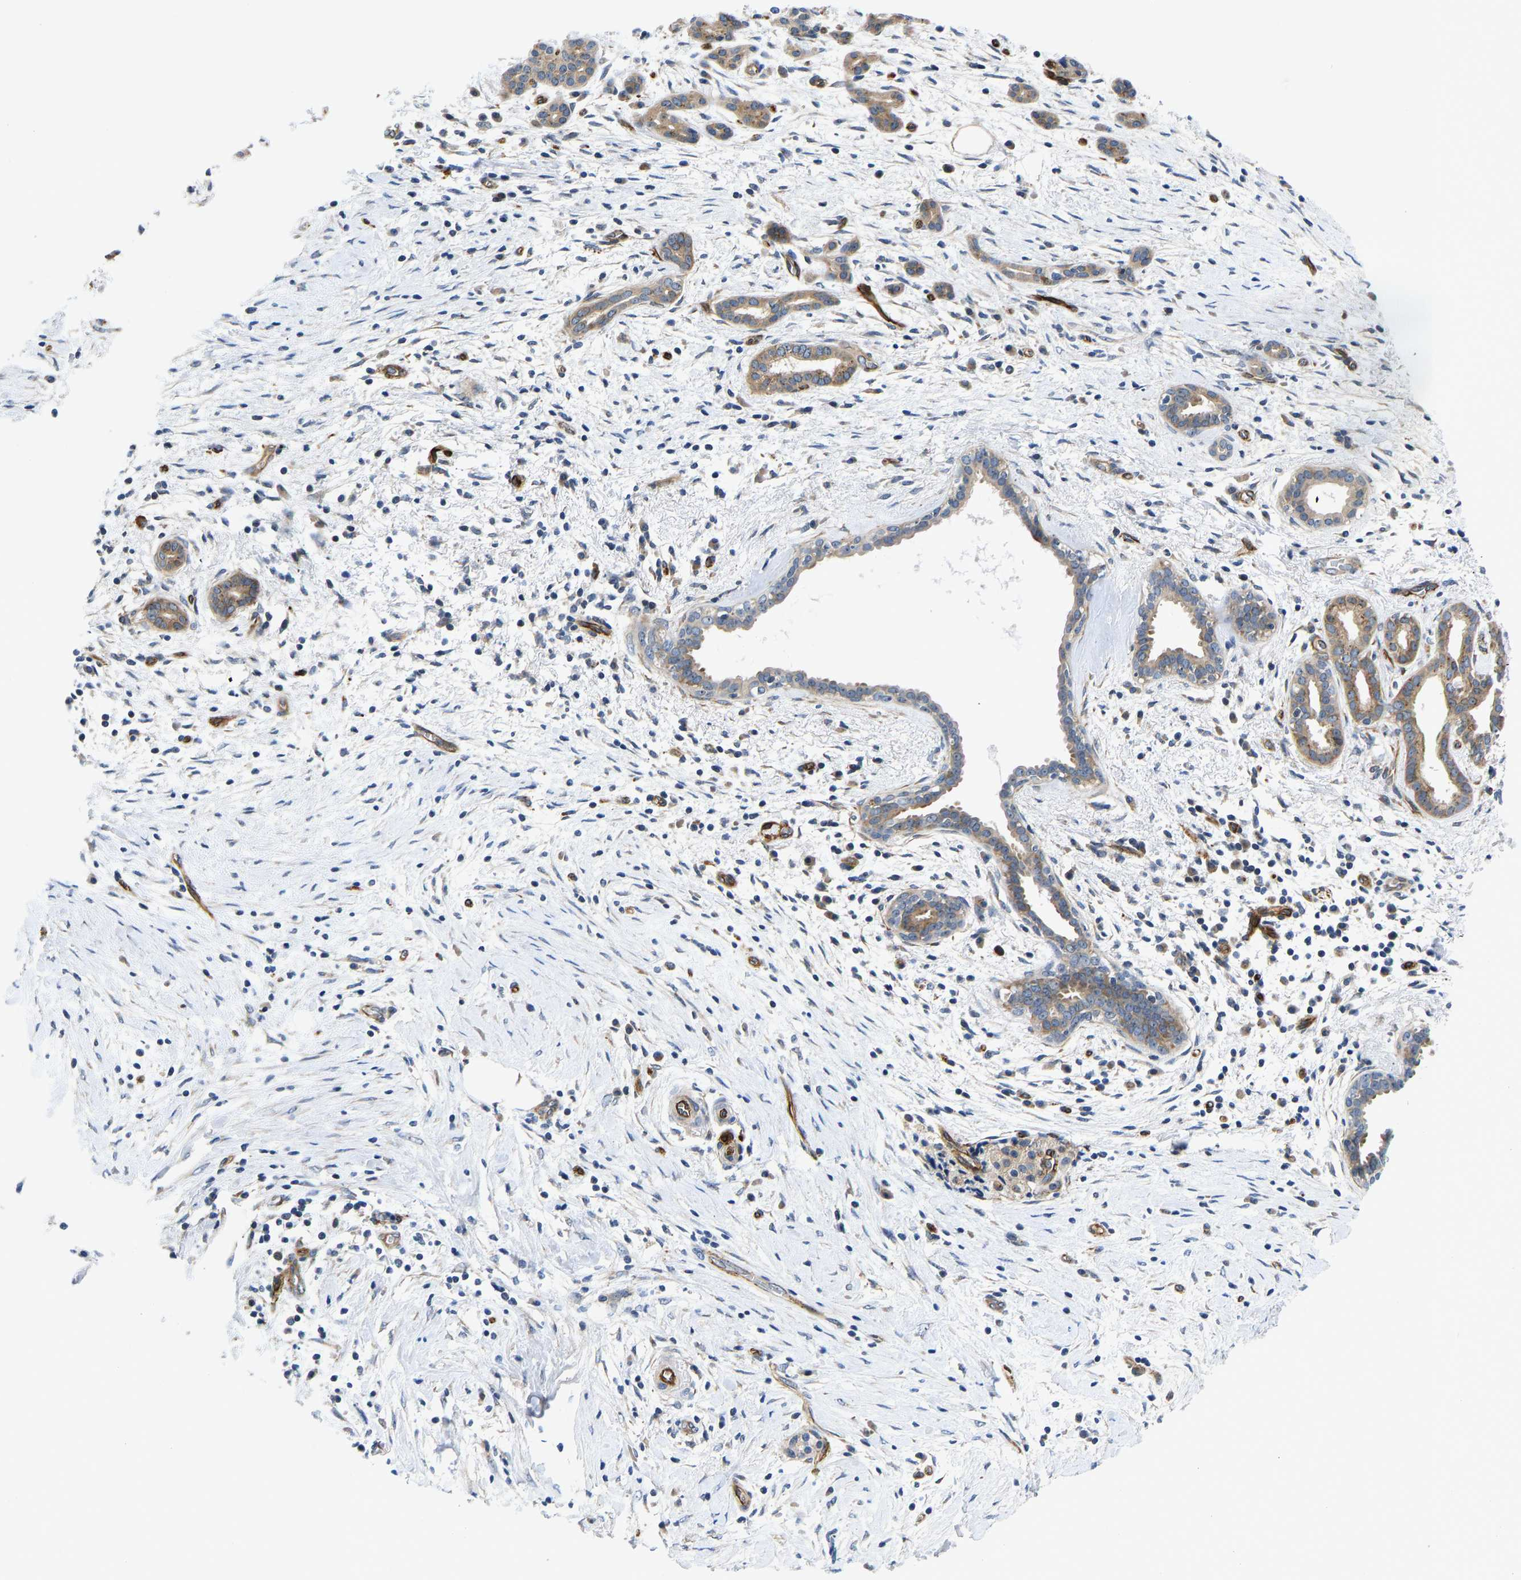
{"staining": {"intensity": "weak", "quantity": ">75%", "location": "cytoplasmic/membranous"}, "tissue": "pancreatic cancer", "cell_type": "Tumor cells", "image_type": "cancer", "snomed": [{"axis": "morphology", "description": "Adenocarcinoma, NOS"}, {"axis": "topography", "description": "Pancreas"}], "caption": "Brown immunohistochemical staining in human adenocarcinoma (pancreatic) demonstrates weak cytoplasmic/membranous staining in about >75% of tumor cells.", "gene": "RESF1", "patient": {"sex": "female", "age": 70}}